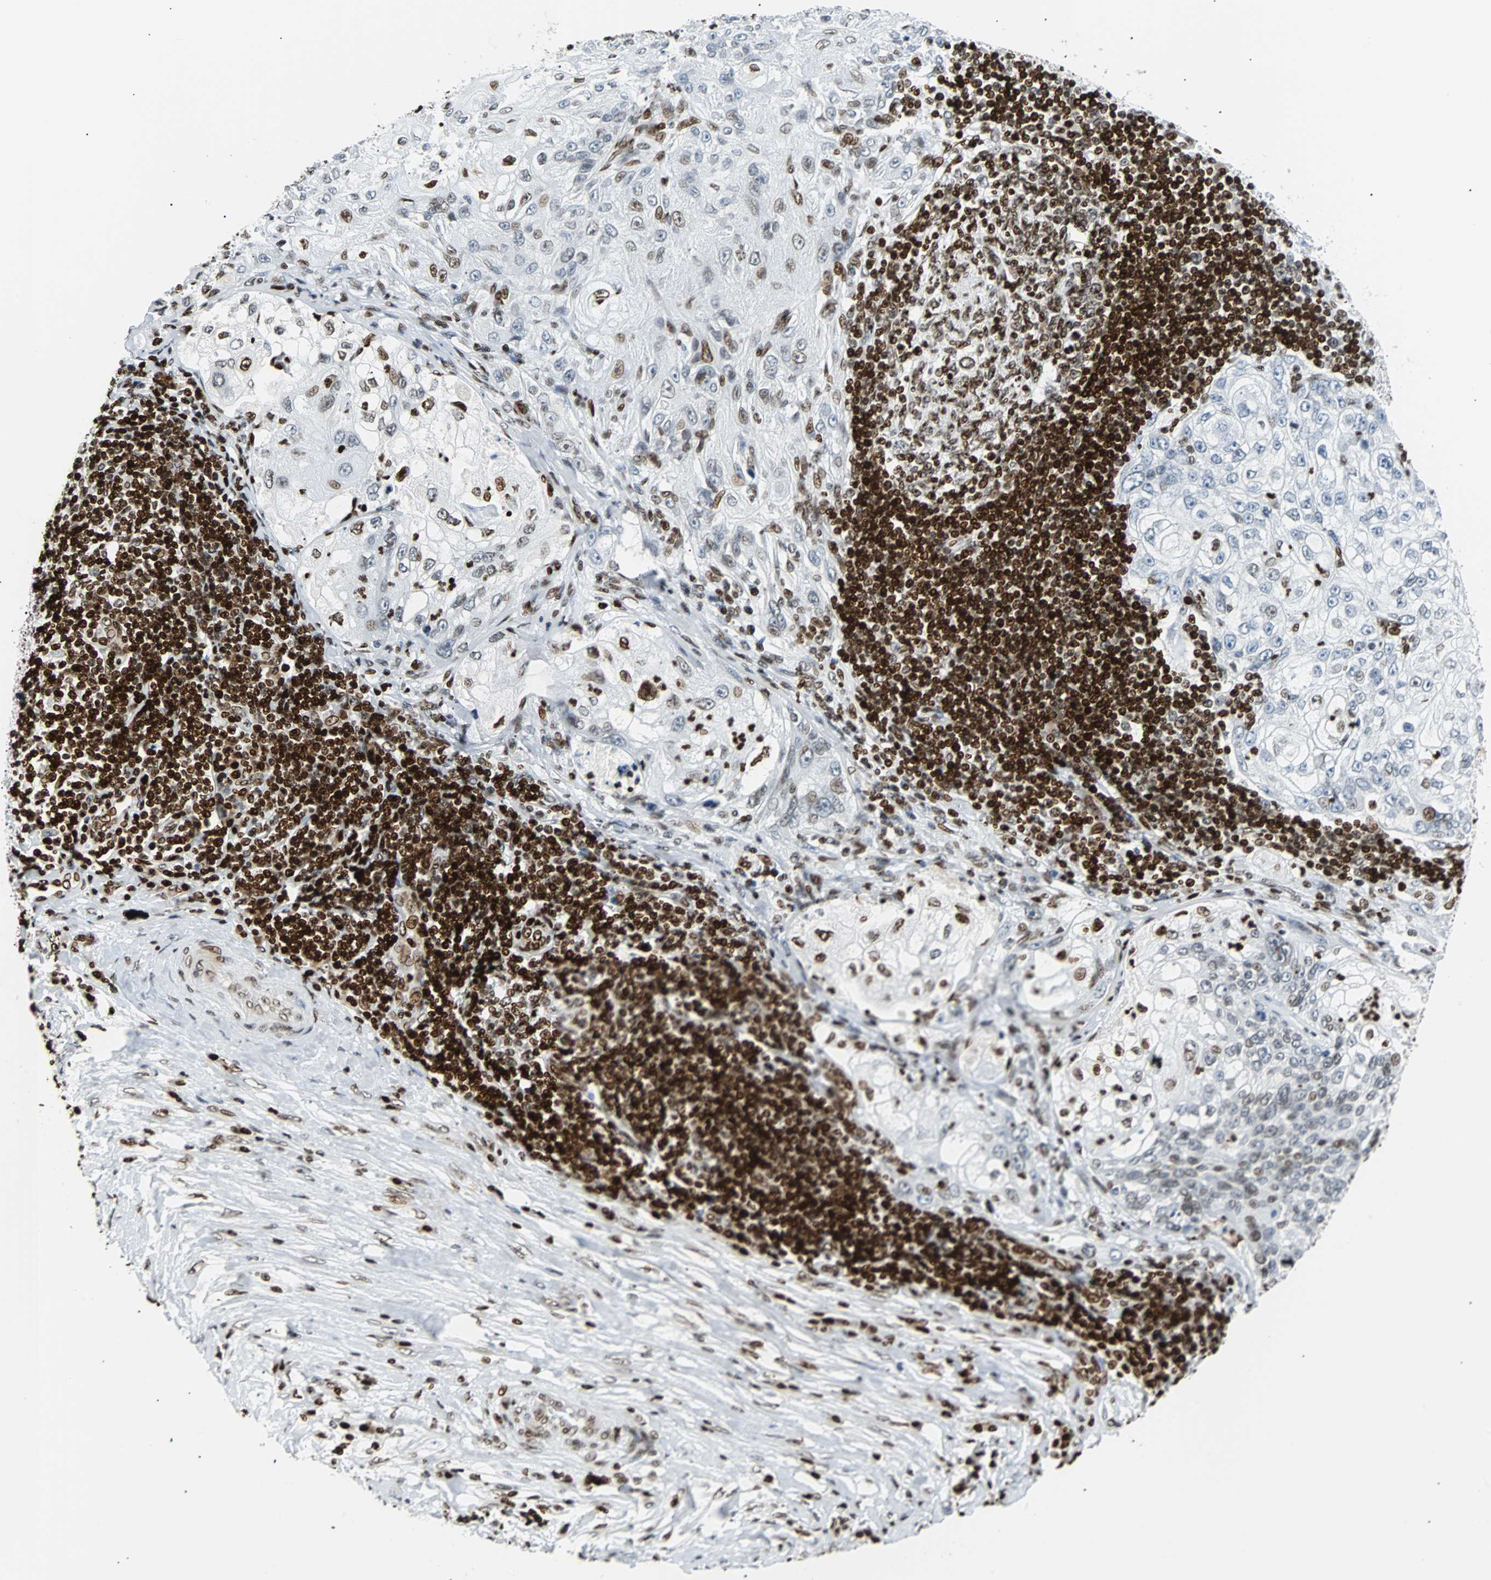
{"staining": {"intensity": "moderate", "quantity": "25%-75%", "location": "nuclear"}, "tissue": "lung cancer", "cell_type": "Tumor cells", "image_type": "cancer", "snomed": [{"axis": "morphology", "description": "Inflammation, NOS"}, {"axis": "morphology", "description": "Squamous cell carcinoma, NOS"}, {"axis": "topography", "description": "Lymph node"}, {"axis": "topography", "description": "Soft tissue"}, {"axis": "topography", "description": "Lung"}], "caption": "Immunohistochemistry image of neoplastic tissue: human lung cancer (squamous cell carcinoma) stained using IHC demonstrates medium levels of moderate protein expression localized specifically in the nuclear of tumor cells, appearing as a nuclear brown color.", "gene": "ZNF131", "patient": {"sex": "male", "age": 66}}